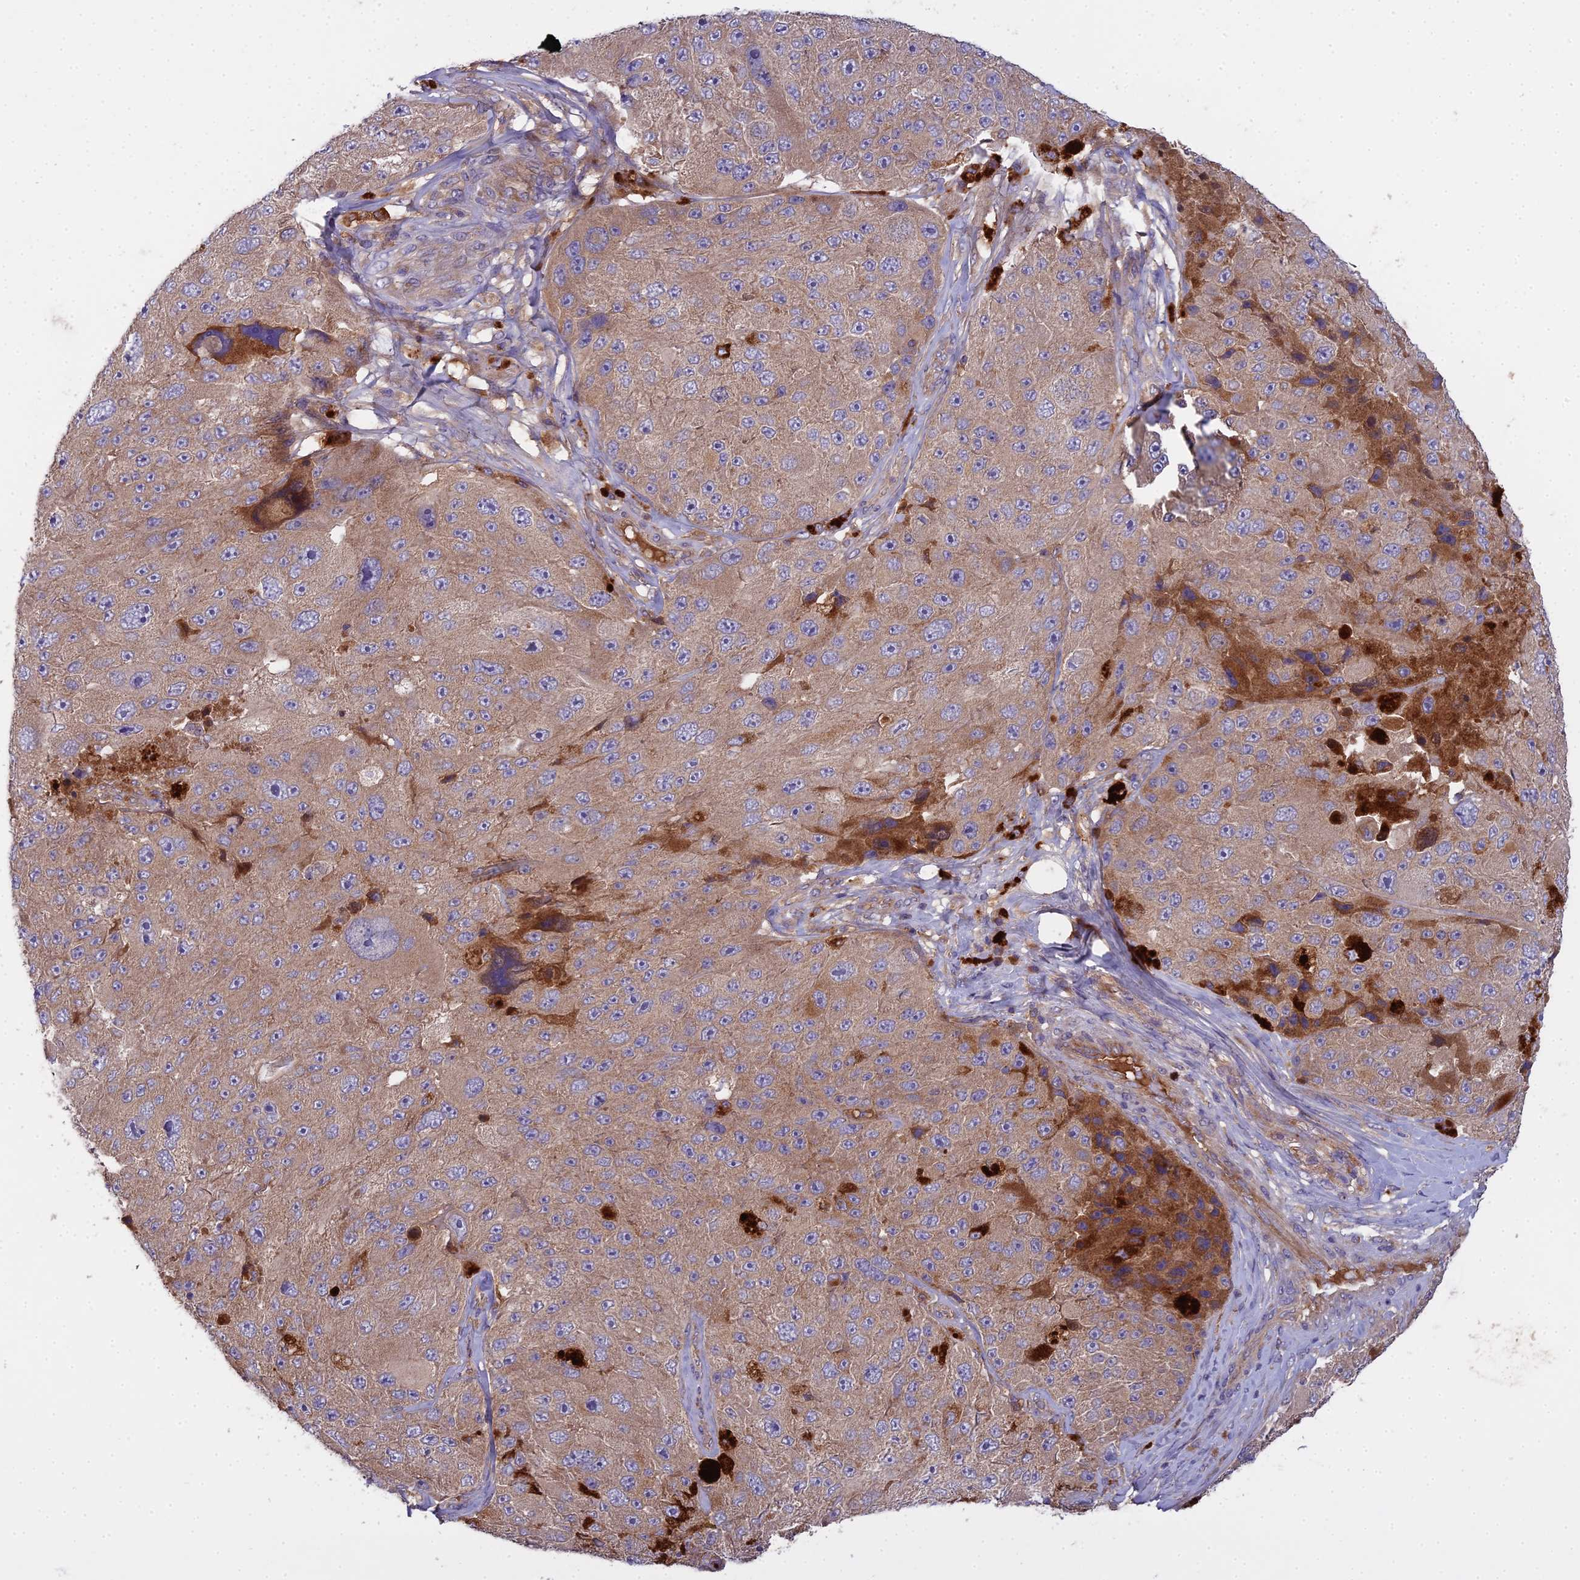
{"staining": {"intensity": "moderate", "quantity": "25%-75%", "location": "cytoplasmic/membranous"}, "tissue": "melanoma", "cell_type": "Tumor cells", "image_type": "cancer", "snomed": [{"axis": "morphology", "description": "Malignant melanoma, Metastatic site"}, {"axis": "topography", "description": "Lymph node"}], "caption": "Immunohistochemistry (IHC) micrograph of neoplastic tissue: melanoma stained using immunohistochemistry (IHC) shows medium levels of moderate protein expression localized specifically in the cytoplasmic/membranous of tumor cells, appearing as a cytoplasmic/membranous brown color.", "gene": "CCDC167", "patient": {"sex": "male", "age": 62}}